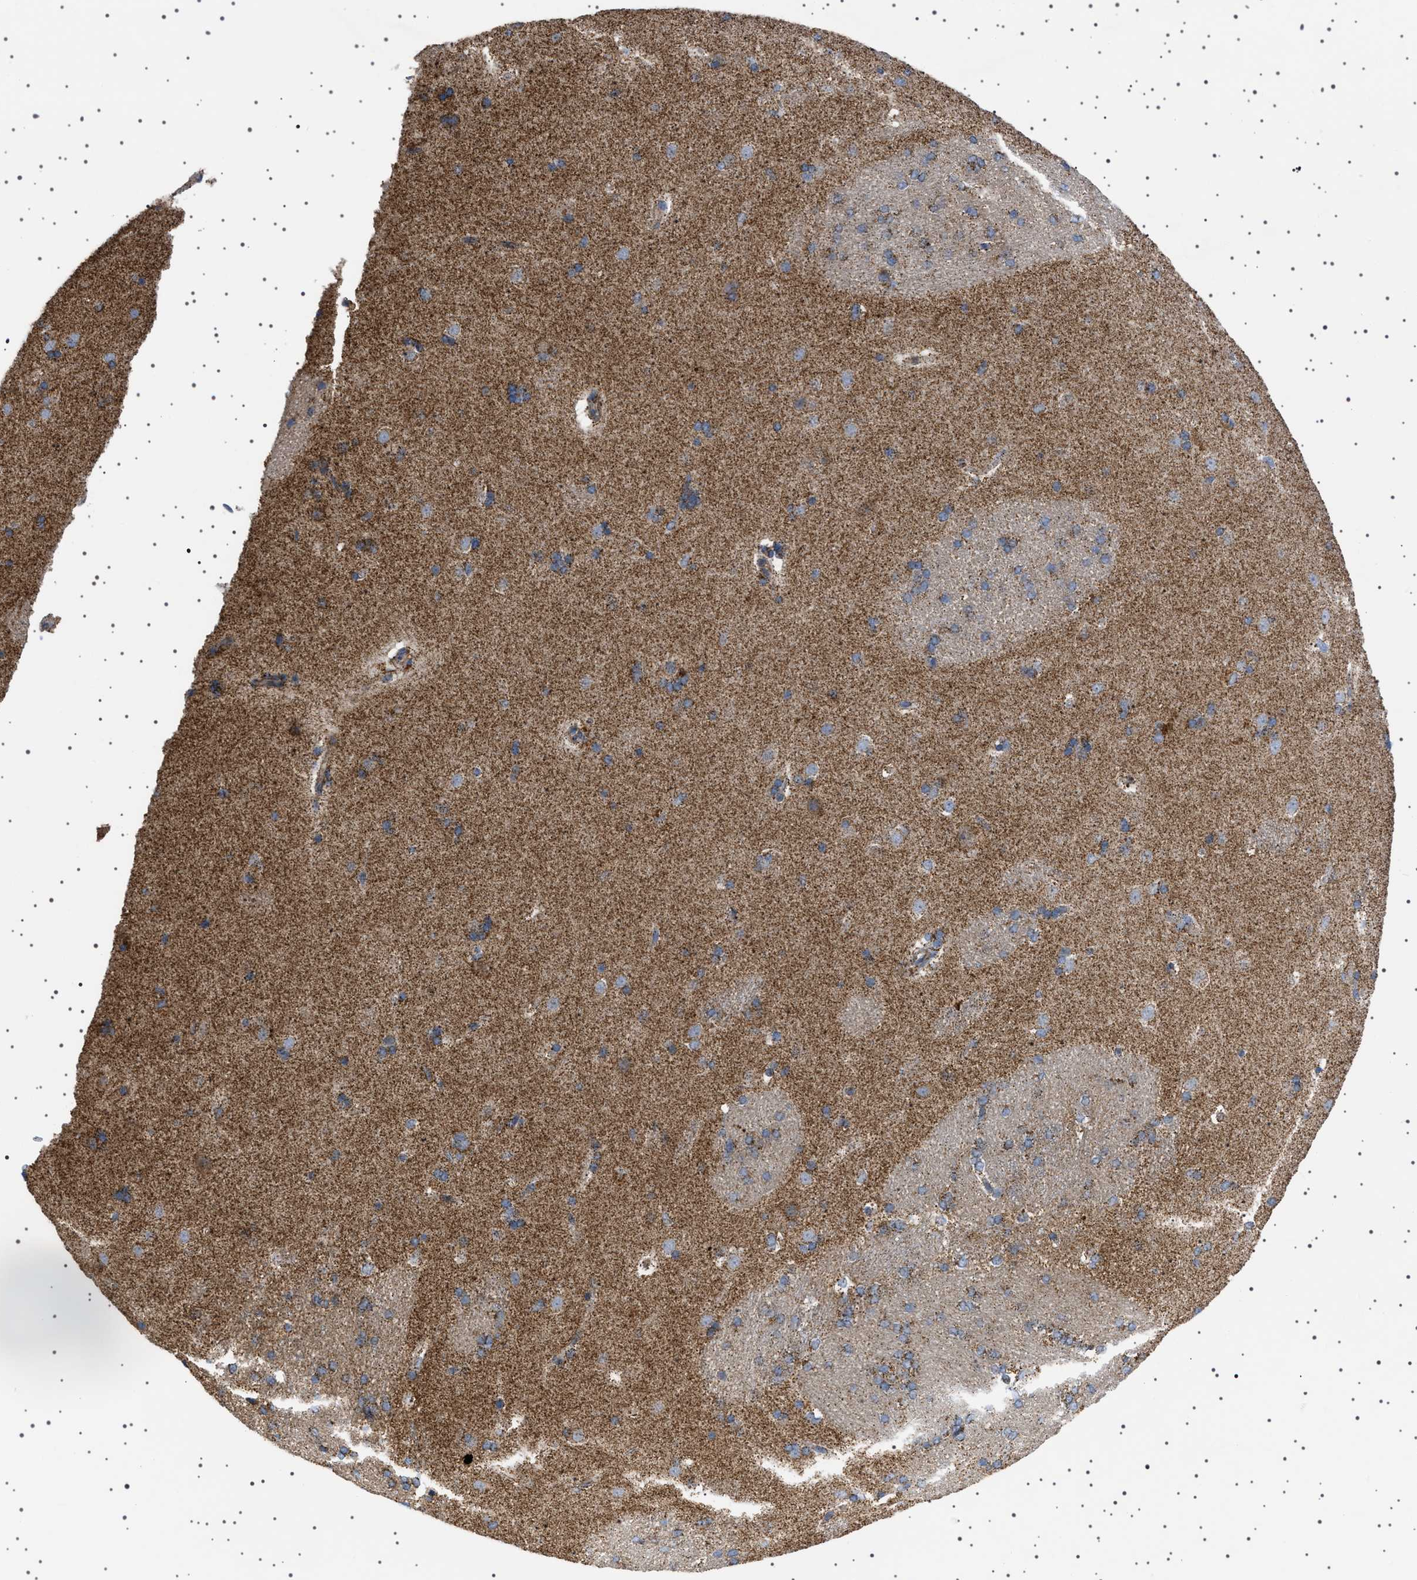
{"staining": {"intensity": "moderate", "quantity": "<25%", "location": "cytoplasmic/membranous"}, "tissue": "caudate", "cell_type": "Glial cells", "image_type": "normal", "snomed": [{"axis": "morphology", "description": "Normal tissue, NOS"}, {"axis": "topography", "description": "Lateral ventricle wall"}], "caption": "Protein expression analysis of normal human caudate reveals moderate cytoplasmic/membranous positivity in about <25% of glial cells.", "gene": "UBXN8", "patient": {"sex": "female", "age": 19}}